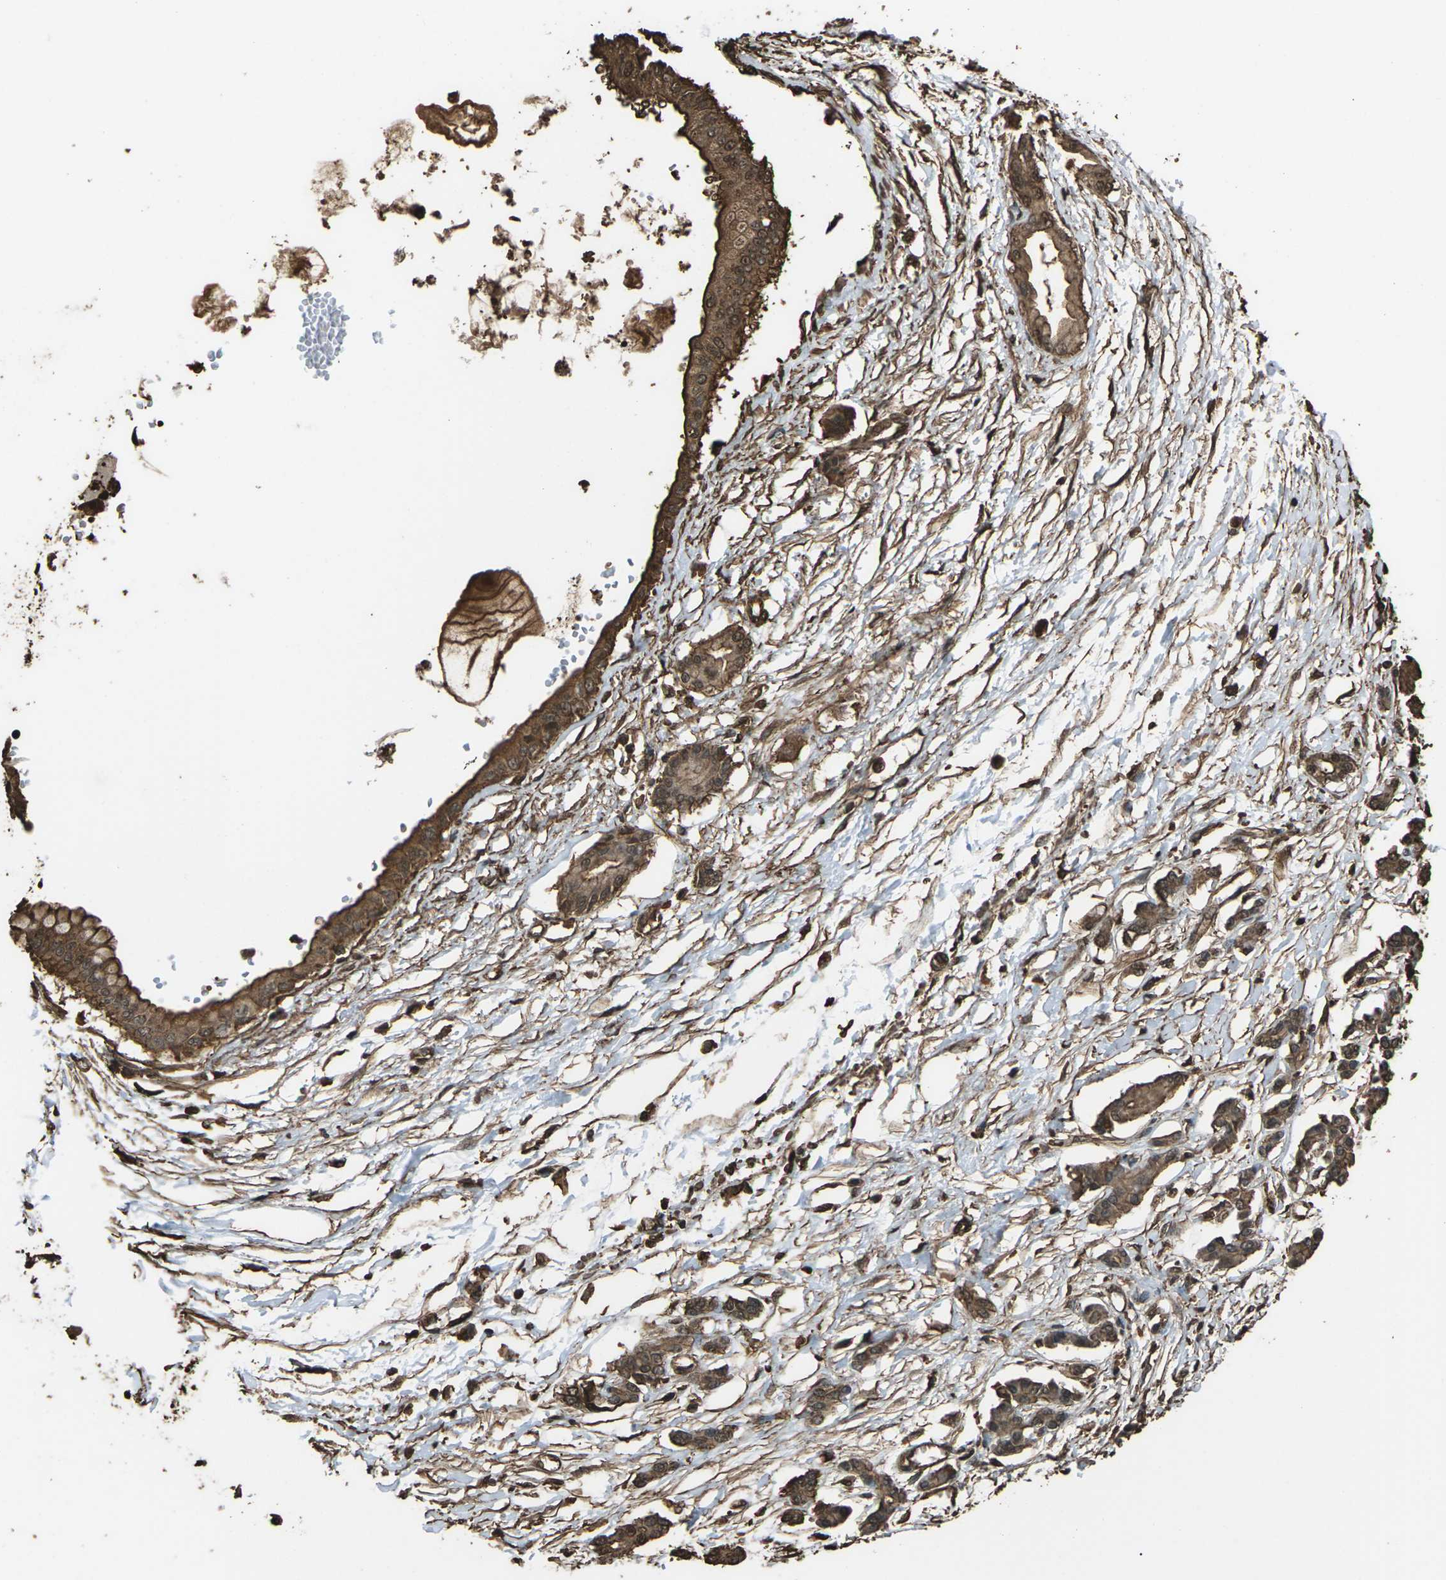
{"staining": {"intensity": "moderate", "quantity": ">75%", "location": "cytoplasmic/membranous"}, "tissue": "pancreatic cancer", "cell_type": "Tumor cells", "image_type": "cancer", "snomed": [{"axis": "morphology", "description": "Adenocarcinoma, NOS"}, {"axis": "topography", "description": "Pancreas"}], "caption": "Pancreatic cancer stained with DAB (3,3'-diaminobenzidine) immunohistochemistry (IHC) demonstrates medium levels of moderate cytoplasmic/membranous expression in about >75% of tumor cells. (DAB (3,3'-diaminobenzidine) = brown stain, brightfield microscopy at high magnification).", "gene": "DHPS", "patient": {"sex": "male", "age": 56}}